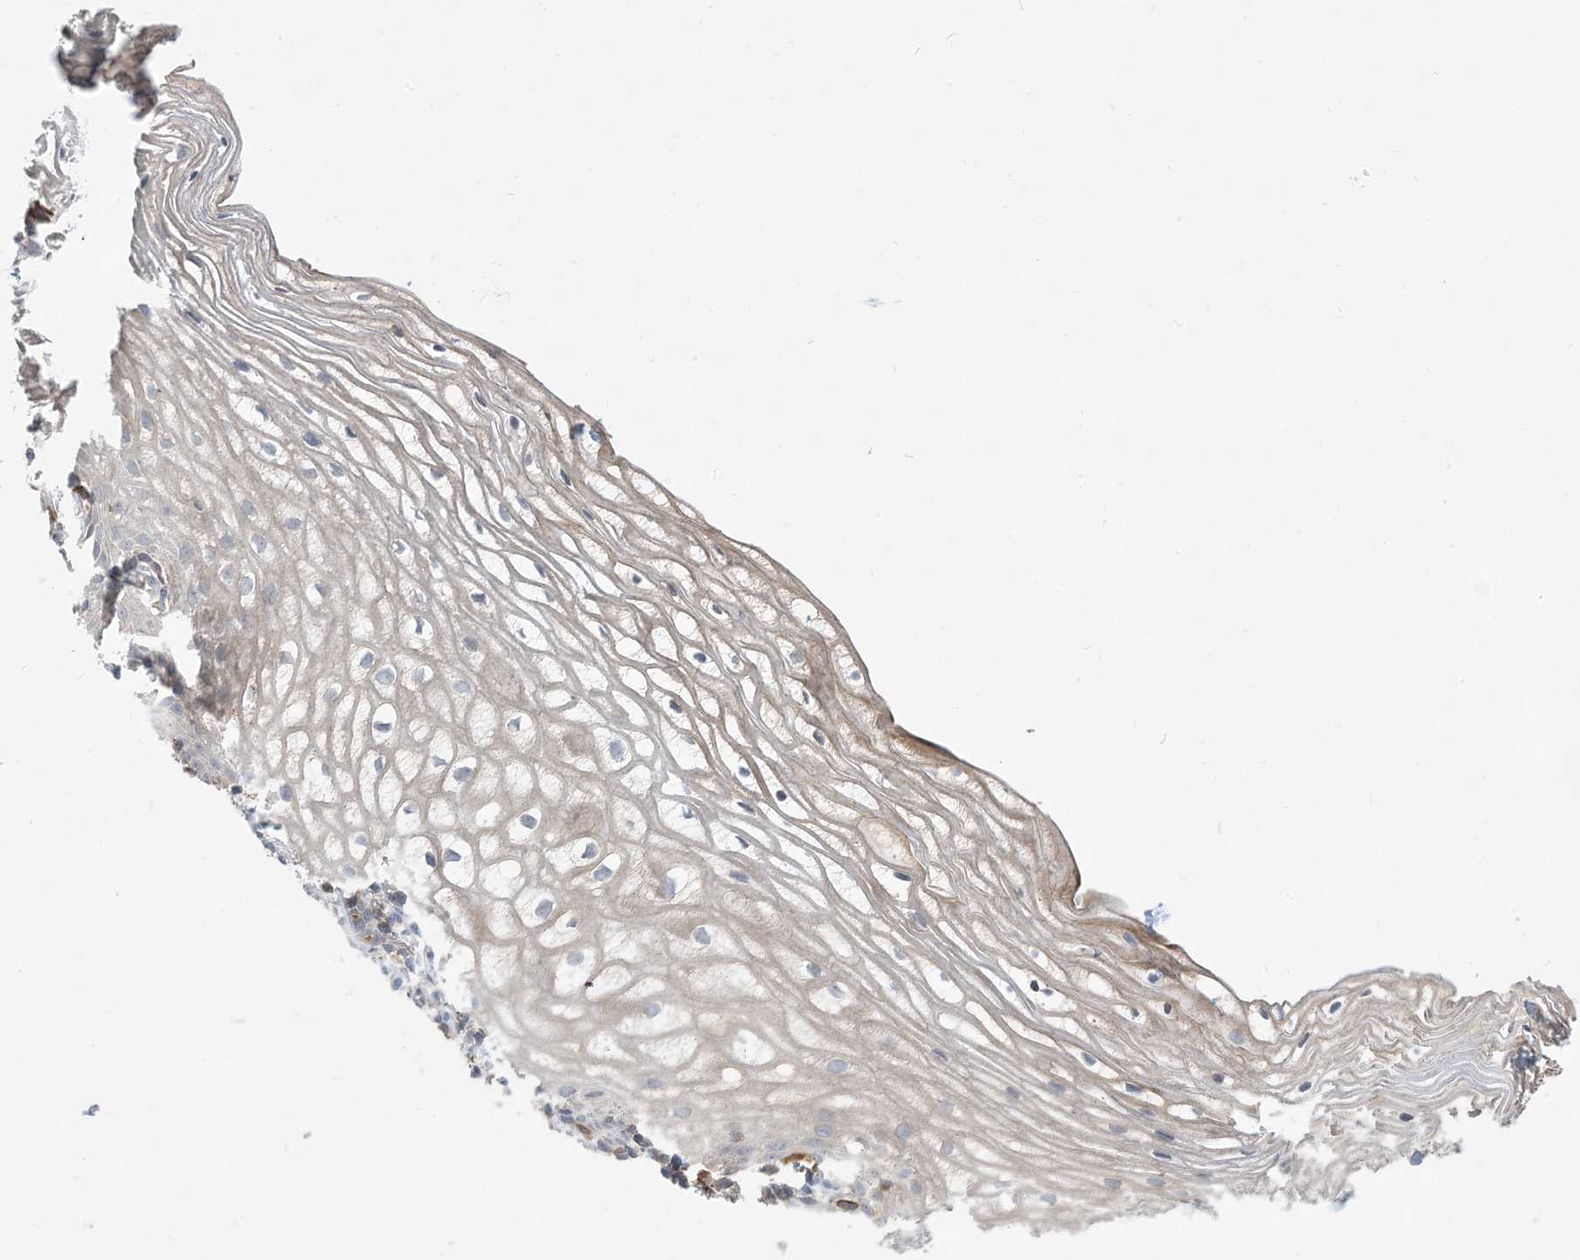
{"staining": {"intensity": "moderate", "quantity": "<25%", "location": "cytoplasmic/membranous"}, "tissue": "vagina", "cell_type": "Squamous epithelial cells", "image_type": "normal", "snomed": [{"axis": "morphology", "description": "Normal tissue, NOS"}, {"axis": "topography", "description": "Vagina"}], "caption": "Vagina stained with IHC demonstrates moderate cytoplasmic/membranous positivity in about <25% of squamous epithelial cells.", "gene": "AOC1", "patient": {"sex": "female", "age": 60}}